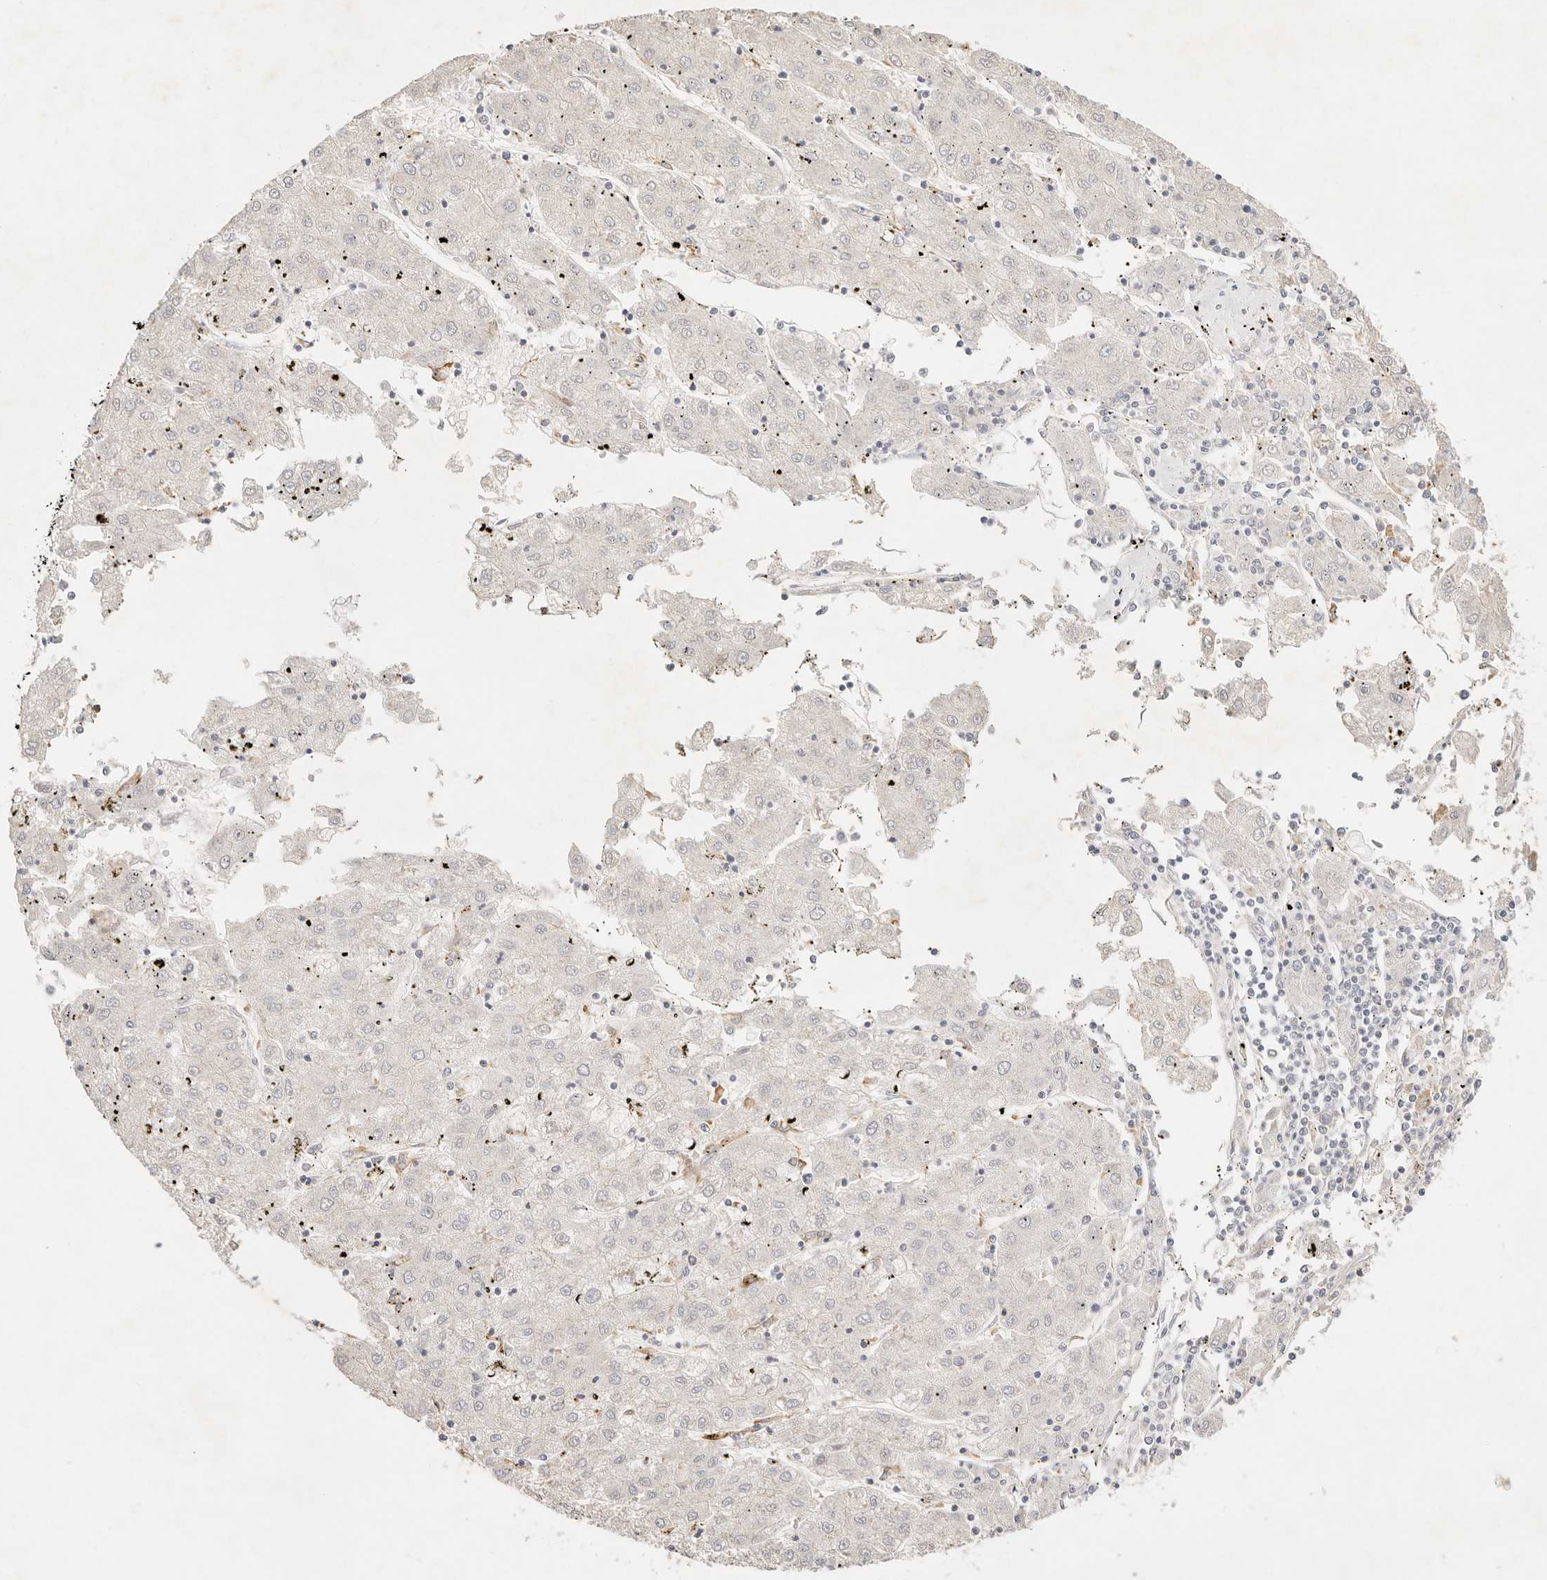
{"staining": {"intensity": "negative", "quantity": "none", "location": "none"}, "tissue": "liver cancer", "cell_type": "Tumor cells", "image_type": "cancer", "snomed": [{"axis": "morphology", "description": "Carcinoma, Hepatocellular, NOS"}, {"axis": "topography", "description": "Liver"}], "caption": "Immunohistochemical staining of liver cancer (hepatocellular carcinoma) demonstrates no significant positivity in tumor cells. Brightfield microscopy of immunohistochemistry (IHC) stained with DAB (3,3'-diaminobenzidine) (brown) and hematoxylin (blue), captured at high magnification.", "gene": "HK2", "patient": {"sex": "male", "age": 72}}